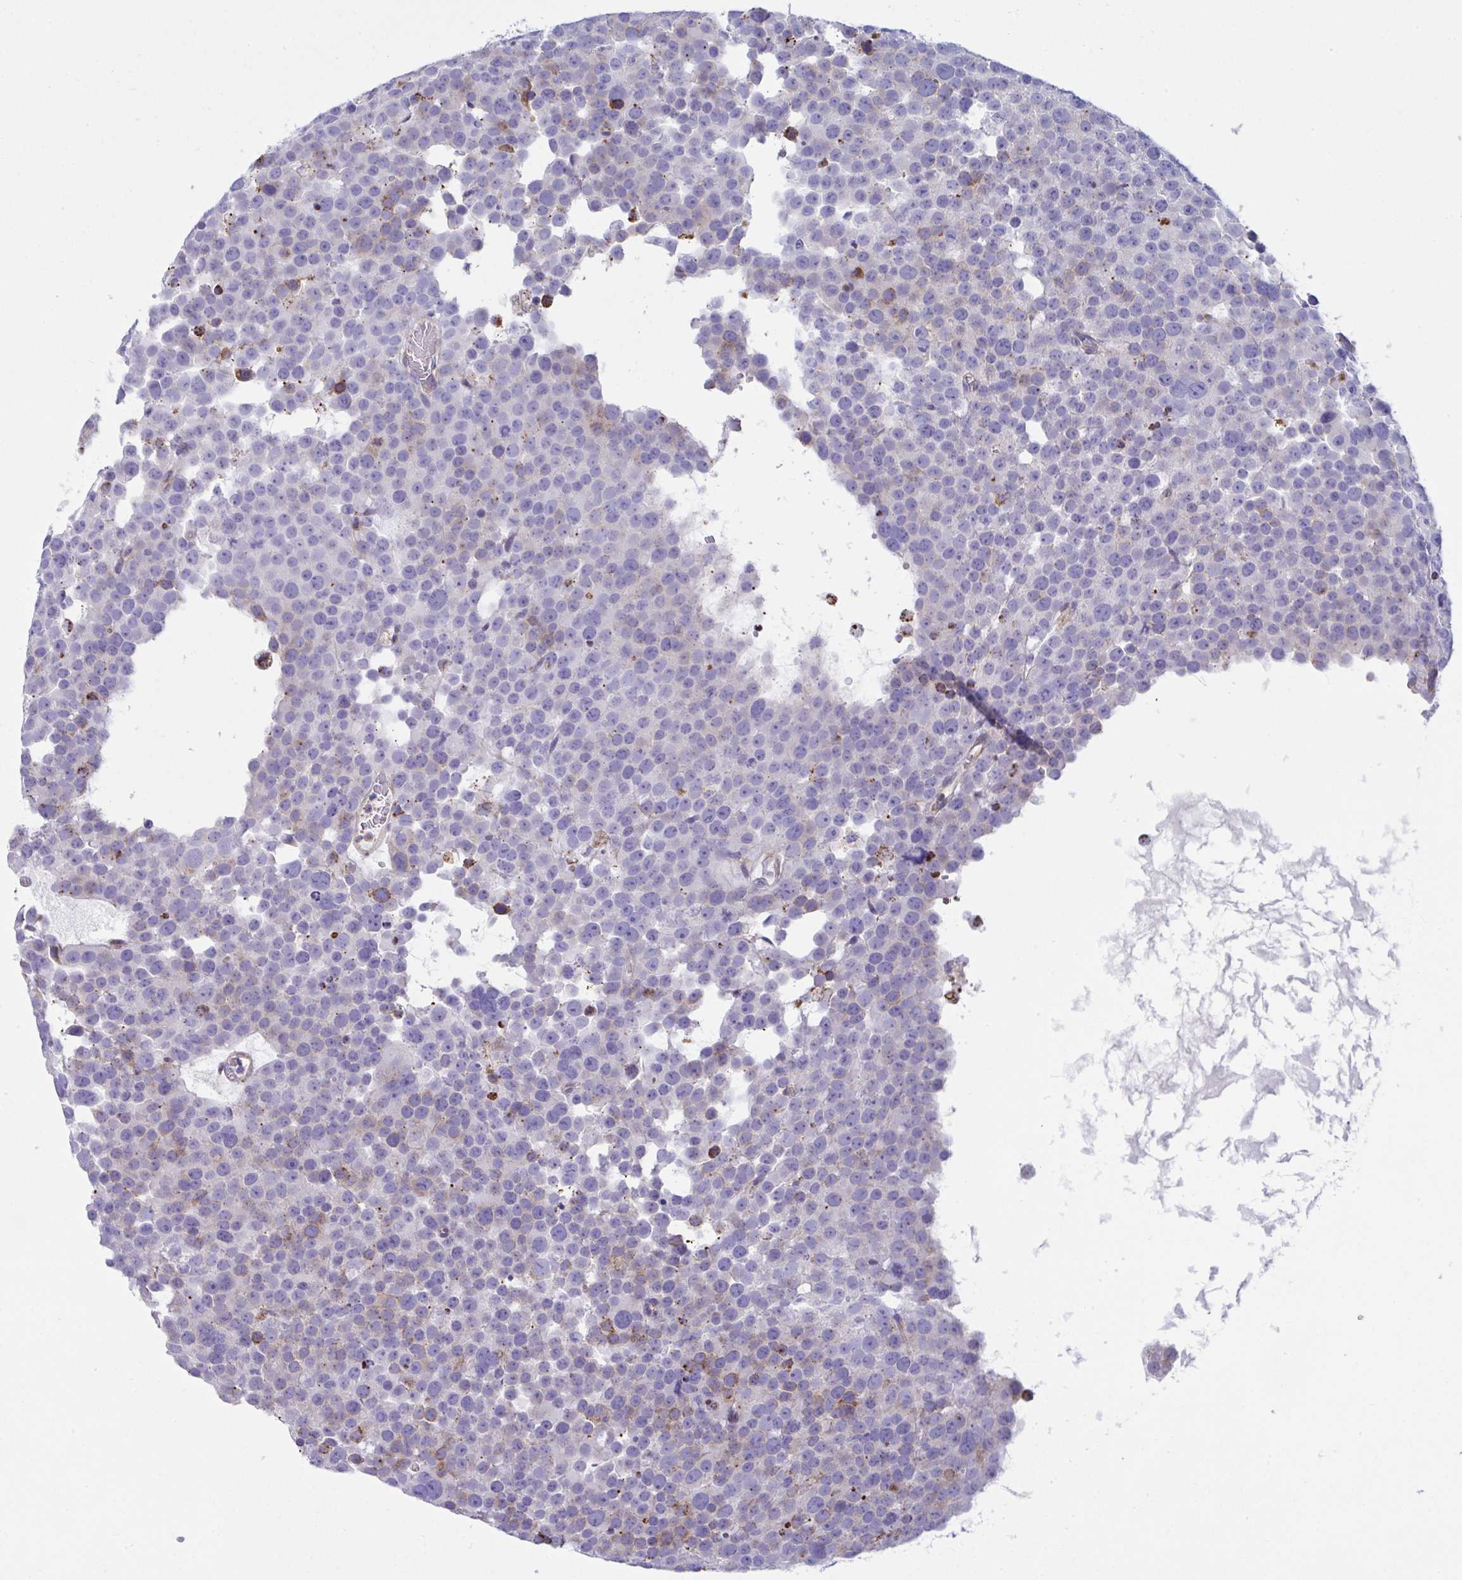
{"staining": {"intensity": "moderate", "quantity": "<25%", "location": "cytoplasmic/membranous"}, "tissue": "testis cancer", "cell_type": "Tumor cells", "image_type": "cancer", "snomed": [{"axis": "morphology", "description": "Seminoma, NOS"}, {"axis": "topography", "description": "Testis"}], "caption": "An immunohistochemistry (IHC) image of tumor tissue is shown. Protein staining in brown labels moderate cytoplasmic/membranous positivity in testis cancer (seminoma) within tumor cells.", "gene": "PEAK3", "patient": {"sex": "male", "age": 71}}